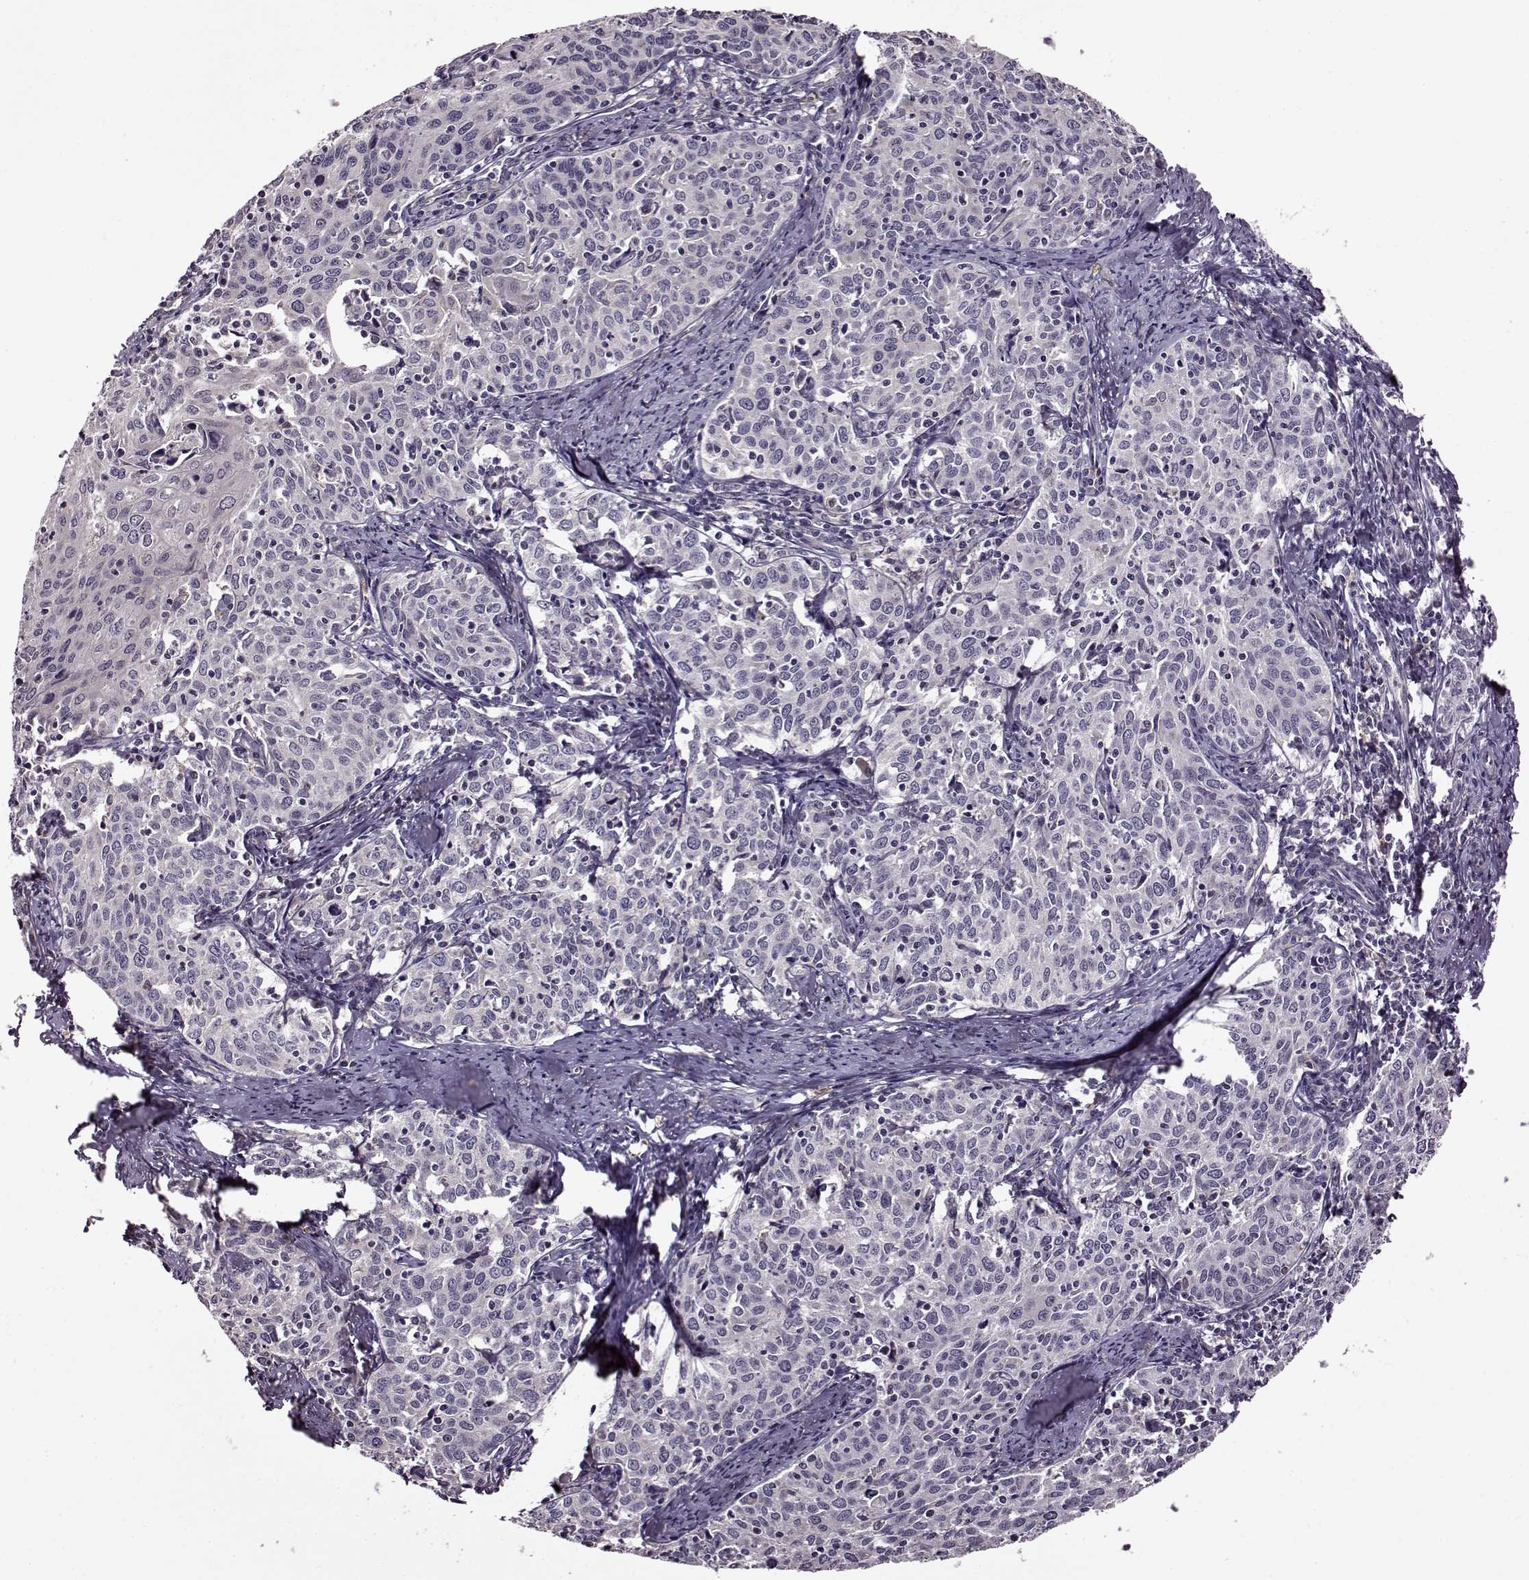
{"staining": {"intensity": "negative", "quantity": "none", "location": "none"}, "tissue": "cervical cancer", "cell_type": "Tumor cells", "image_type": "cancer", "snomed": [{"axis": "morphology", "description": "Squamous cell carcinoma, NOS"}, {"axis": "topography", "description": "Cervix"}], "caption": "Tumor cells show no significant positivity in cervical cancer.", "gene": "MTSS1", "patient": {"sex": "female", "age": 62}}